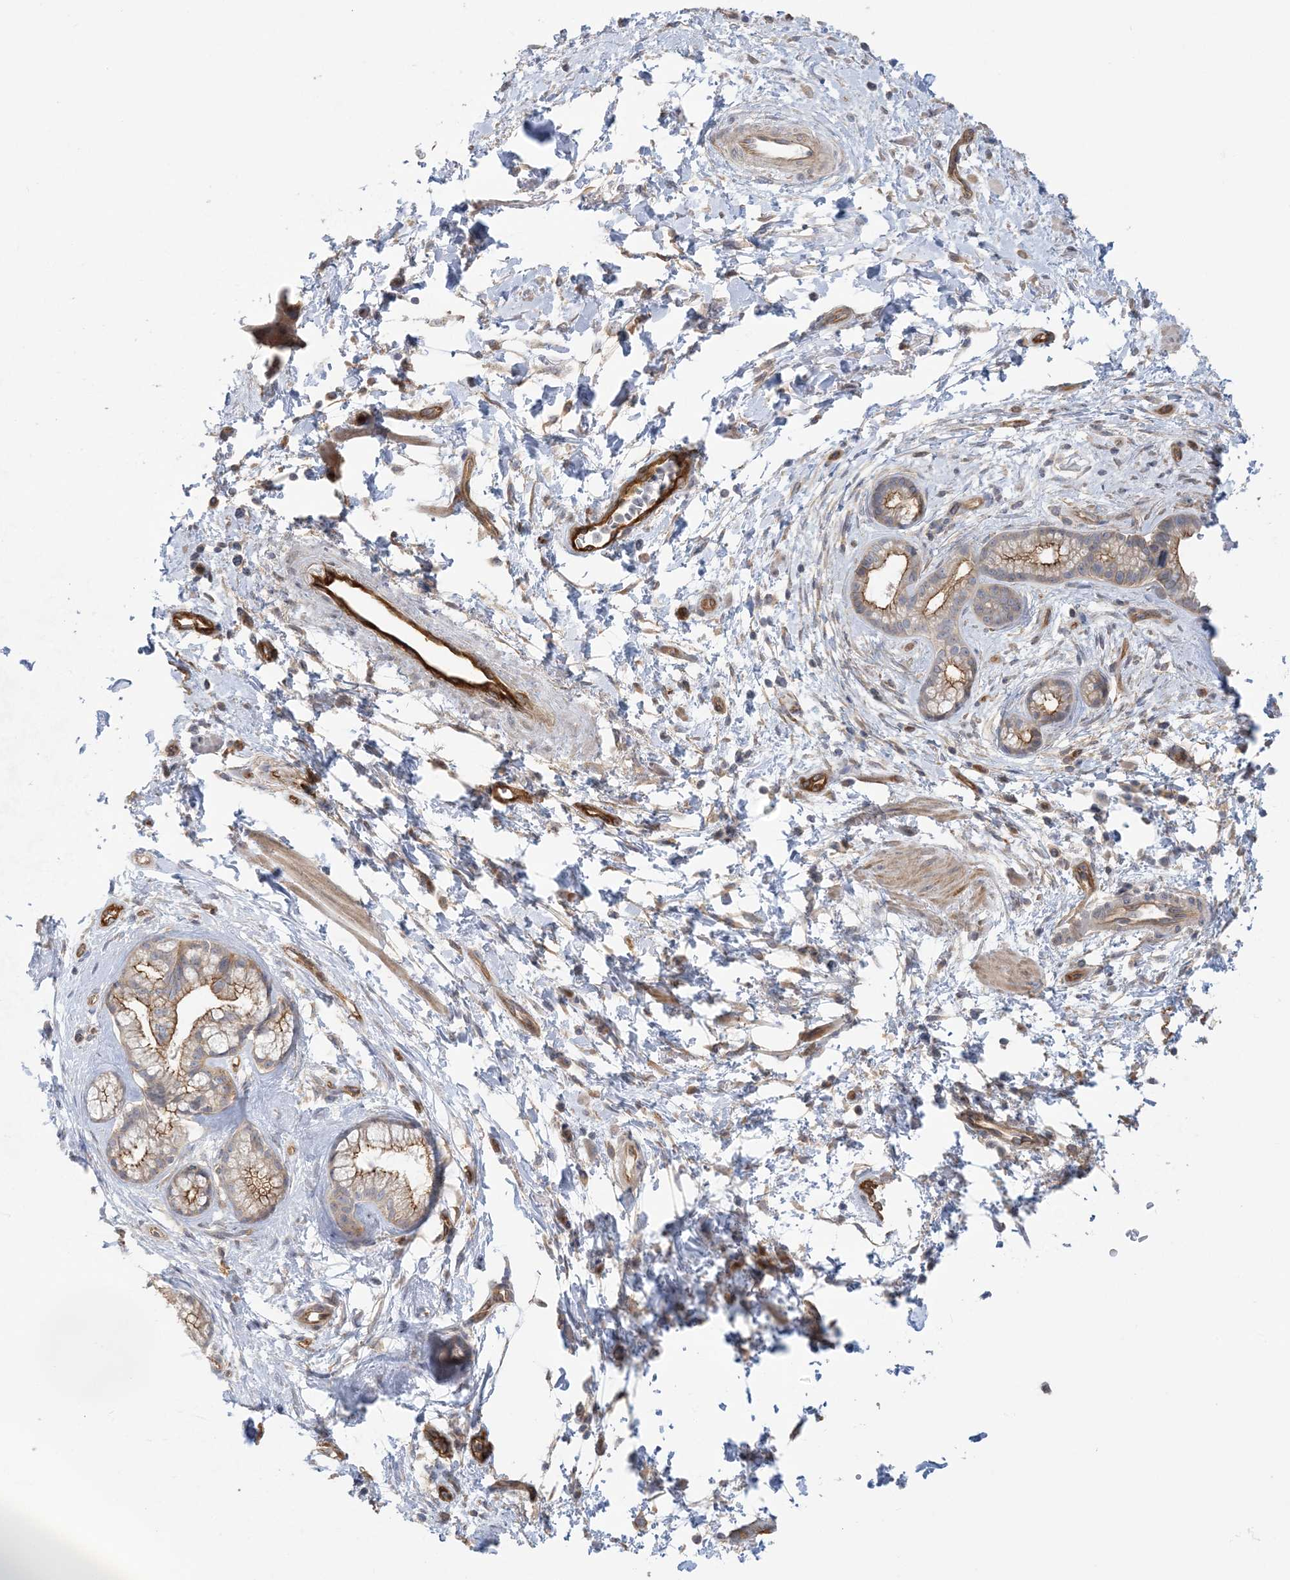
{"staining": {"intensity": "moderate", "quantity": "25%-75%", "location": "cytoplasmic/membranous"}, "tissue": "pancreatic cancer", "cell_type": "Tumor cells", "image_type": "cancer", "snomed": [{"axis": "morphology", "description": "Adenocarcinoma, NOS"}, {"axis": "topography", "description": "Pancreas"}], "caption": "Immunohistochemistry (IHC) of pancreatic cancer shows medium levels of moderate cytoplasmic/membranous expression in approximately 25%-75% of tumor cells. (brown staining indicates protein expression, while blue staining denotes nuclei).", "gene": "RAI14", "patient": {"sex": "female", "age": 73}}